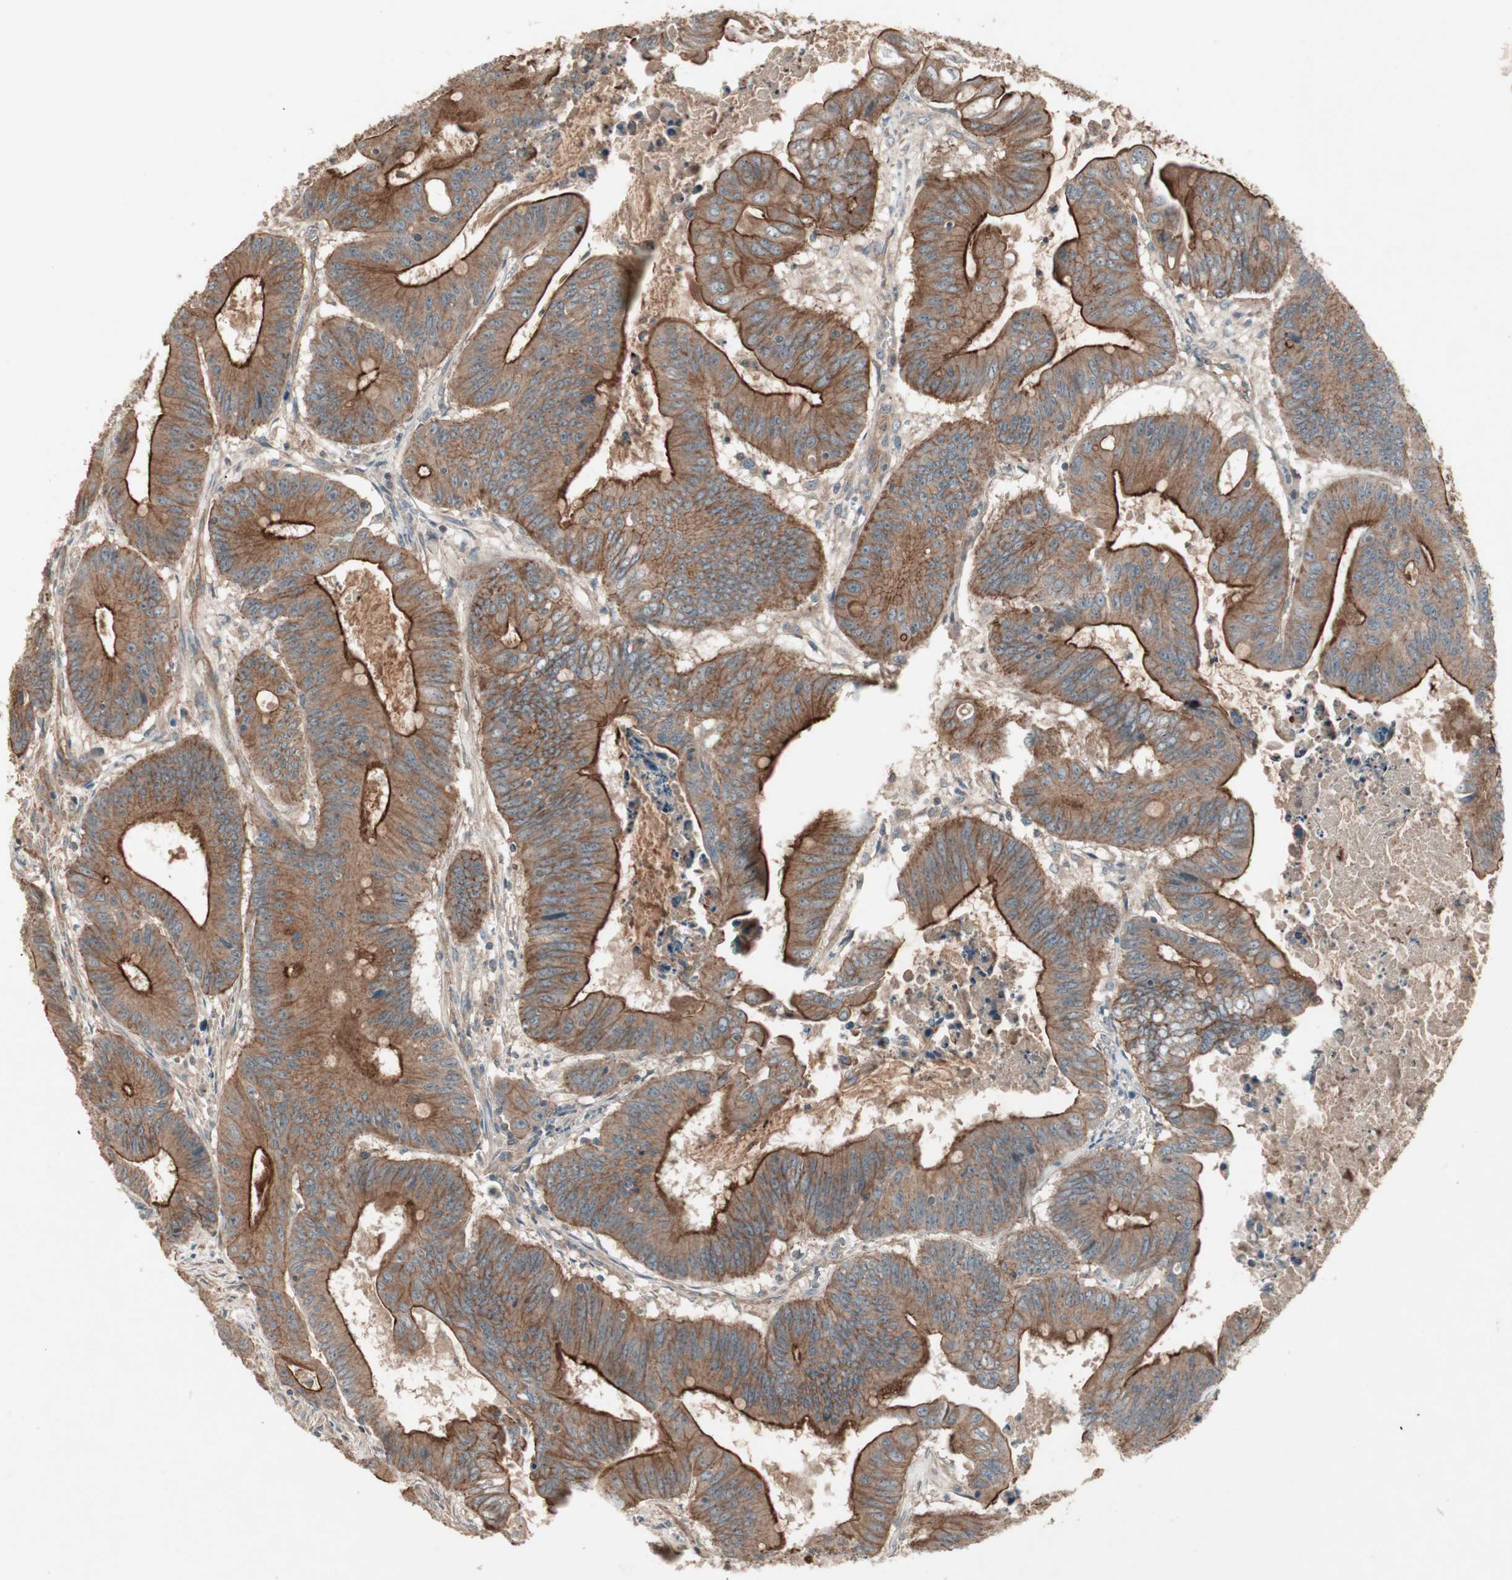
{"staining": {"intensity": "strong", "quantity": ">75%", "location": "cytoplasmic/membranous"}, "tissue": "colorectal cancer", "cell_type": "Tumor cells", "image_type": "cancer", "snomed": [{"axis": "morphology", "description": "Adenocarcinoma, NOS"}, {"axis": "topography", "description": "Colon"}], "caption": "A micrograph showing strong cytoplasmic/membranous staining in about >75% of tumor cells in colorectal cancer (adenocarcinoma), as visualized by brown immunohistochemical staining.", "gene": "TFPI", "patient": {"sex": "male", "age": 45}}